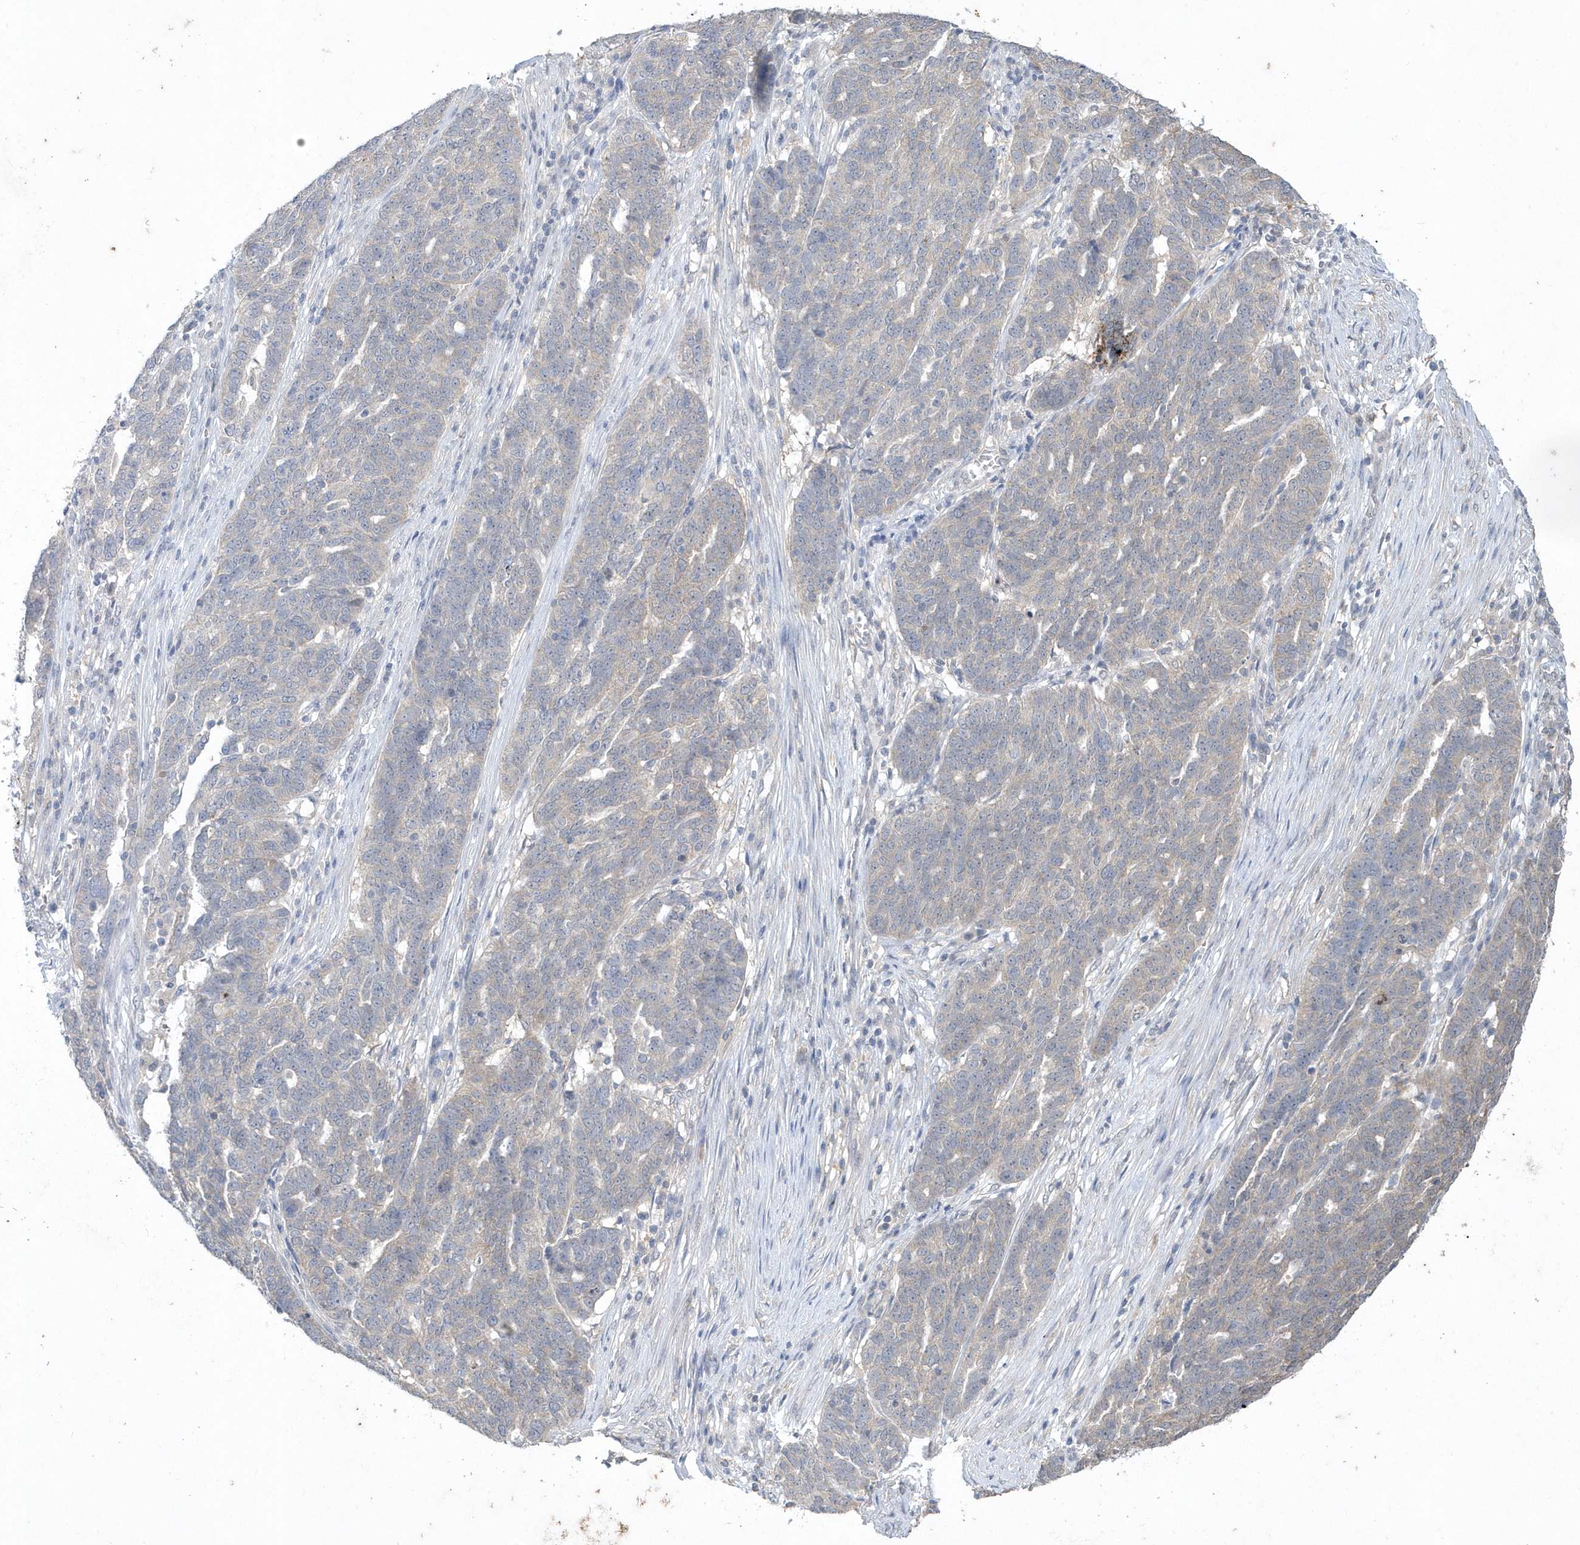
{"staining": {"intensity": "weak", "quantity": "25%-75%", "location": "cytoplasmic/membranous"}, "tissue": "ovarian cancer", "cell_type": "Tumor cells", "image_type": "cancer", "snomed": [{"axis": "morphology", "description": "Cystadenocarcinoma, serous, NOS"}, {"axis": "topography", "description": "Ovary"}], "caption": "DAB (3,3'-diaminobenzidine) immunohistochemical staining of serous cystadenocarcinoma (ovarian) demonstrates weak cytoplasmic/membranous protein staining in approximately 25%-75% of tumor cells. (Stains: DAB in brown, nuclei in blue, Microscopy: brightfield microscopy at high magnification).", "gene": "AKR7A2", "patient": {"sex": "female", "age": 59}}